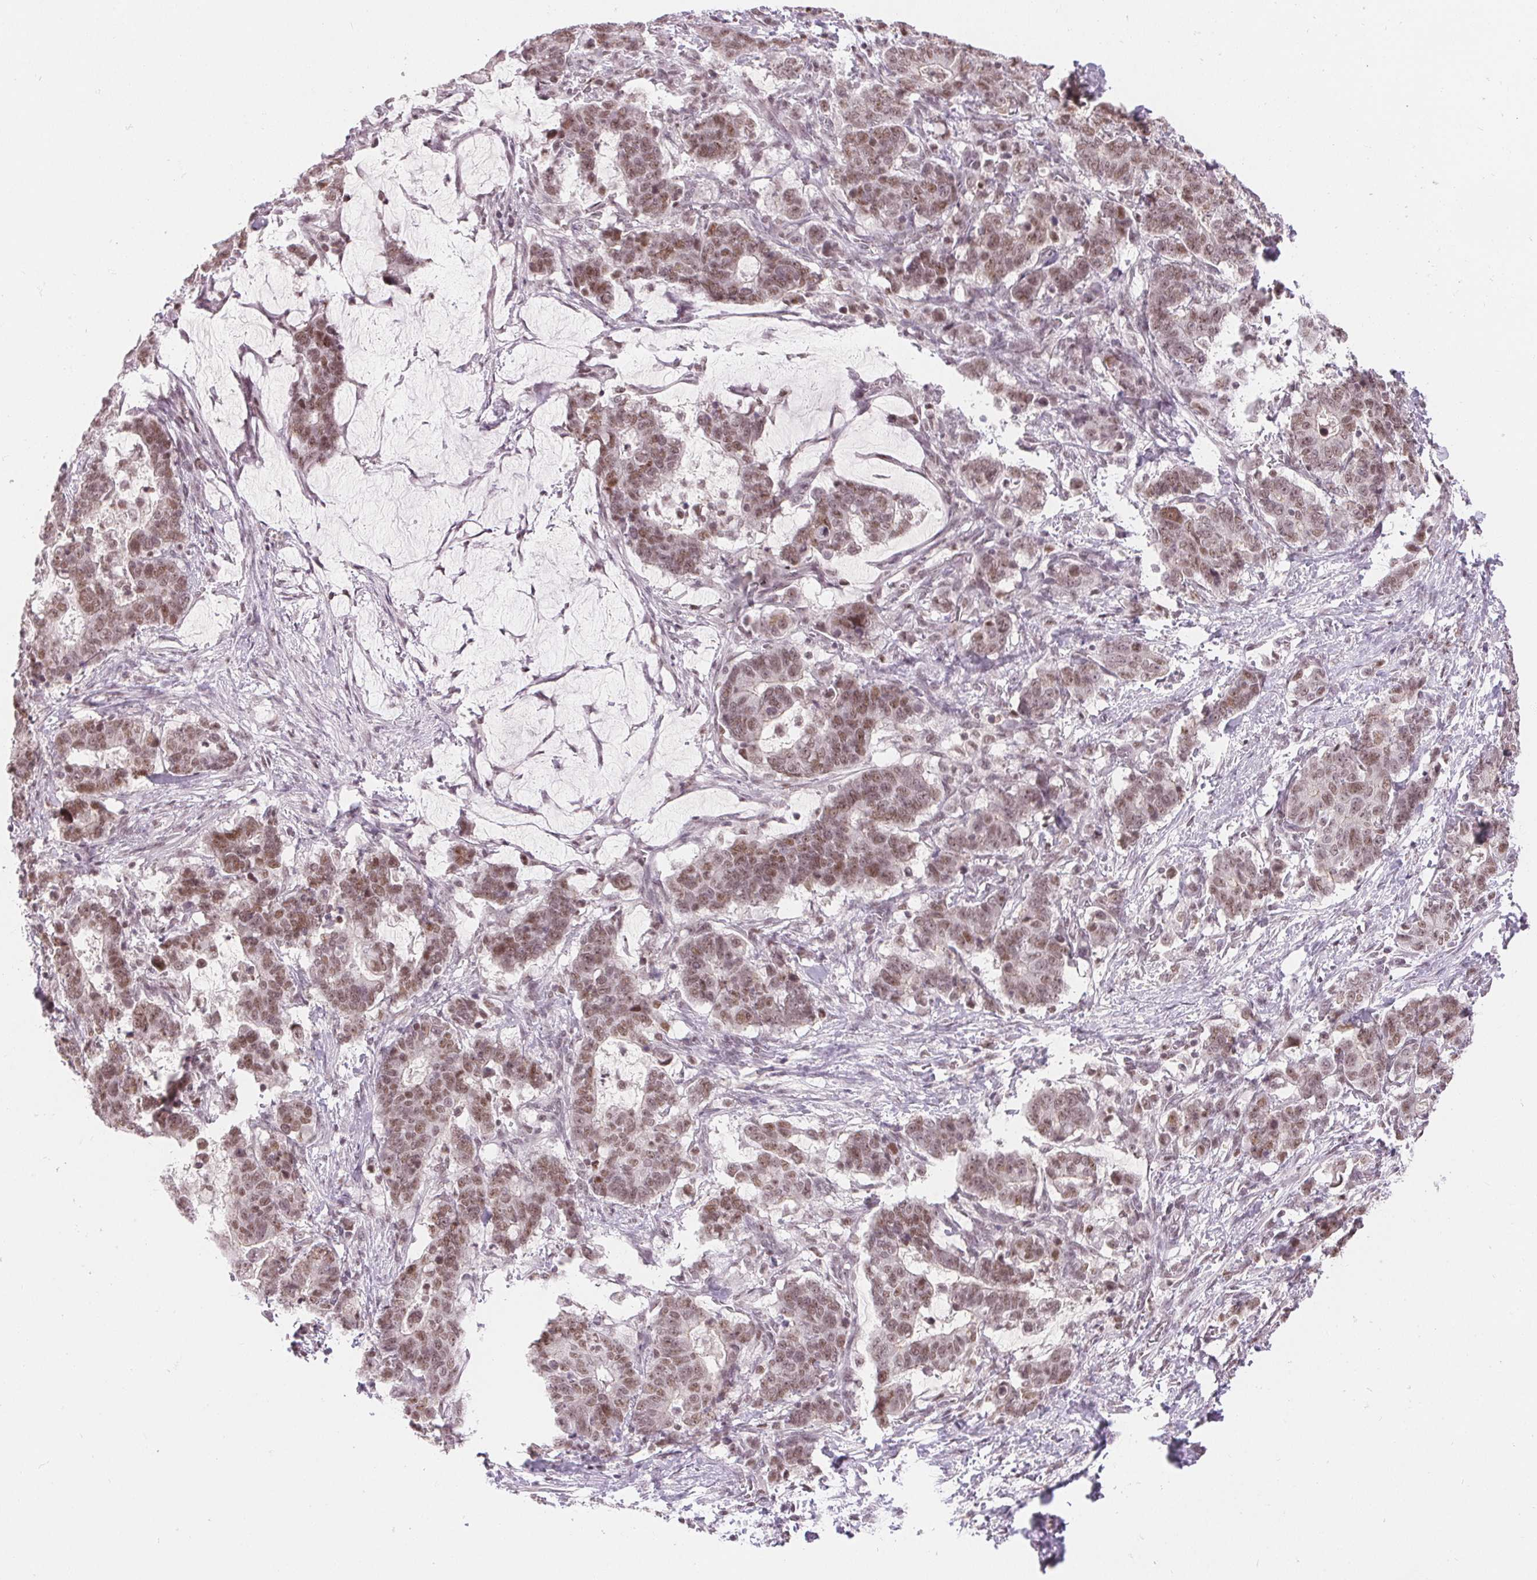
{"staining": {"intensity": "moderate", "quantity": ">75%", "location": "nuclear"}, "tissue": "stomach cancer", "cell_type": "Tumor cells", "image_type": "cancer", "snomed": [{"axis": "morphology", "description": "Normal tissue, NOS"}, {"axis": "morphology", "description": "Adenocarcinoma, NOS"}, {"axis": "topography", "description": "Stomach"}], "caption": "High-magnification brightfield microscopy of stomach adenocarcinoma stained with DAB (brown) and counterstained with hematoxylin (blue). tumor cells exhibit moderate nuclear expression is appreciated in approximately>75% of cells.", "gene": "DEK", "patient": {"sex": "female", "age": 64}}